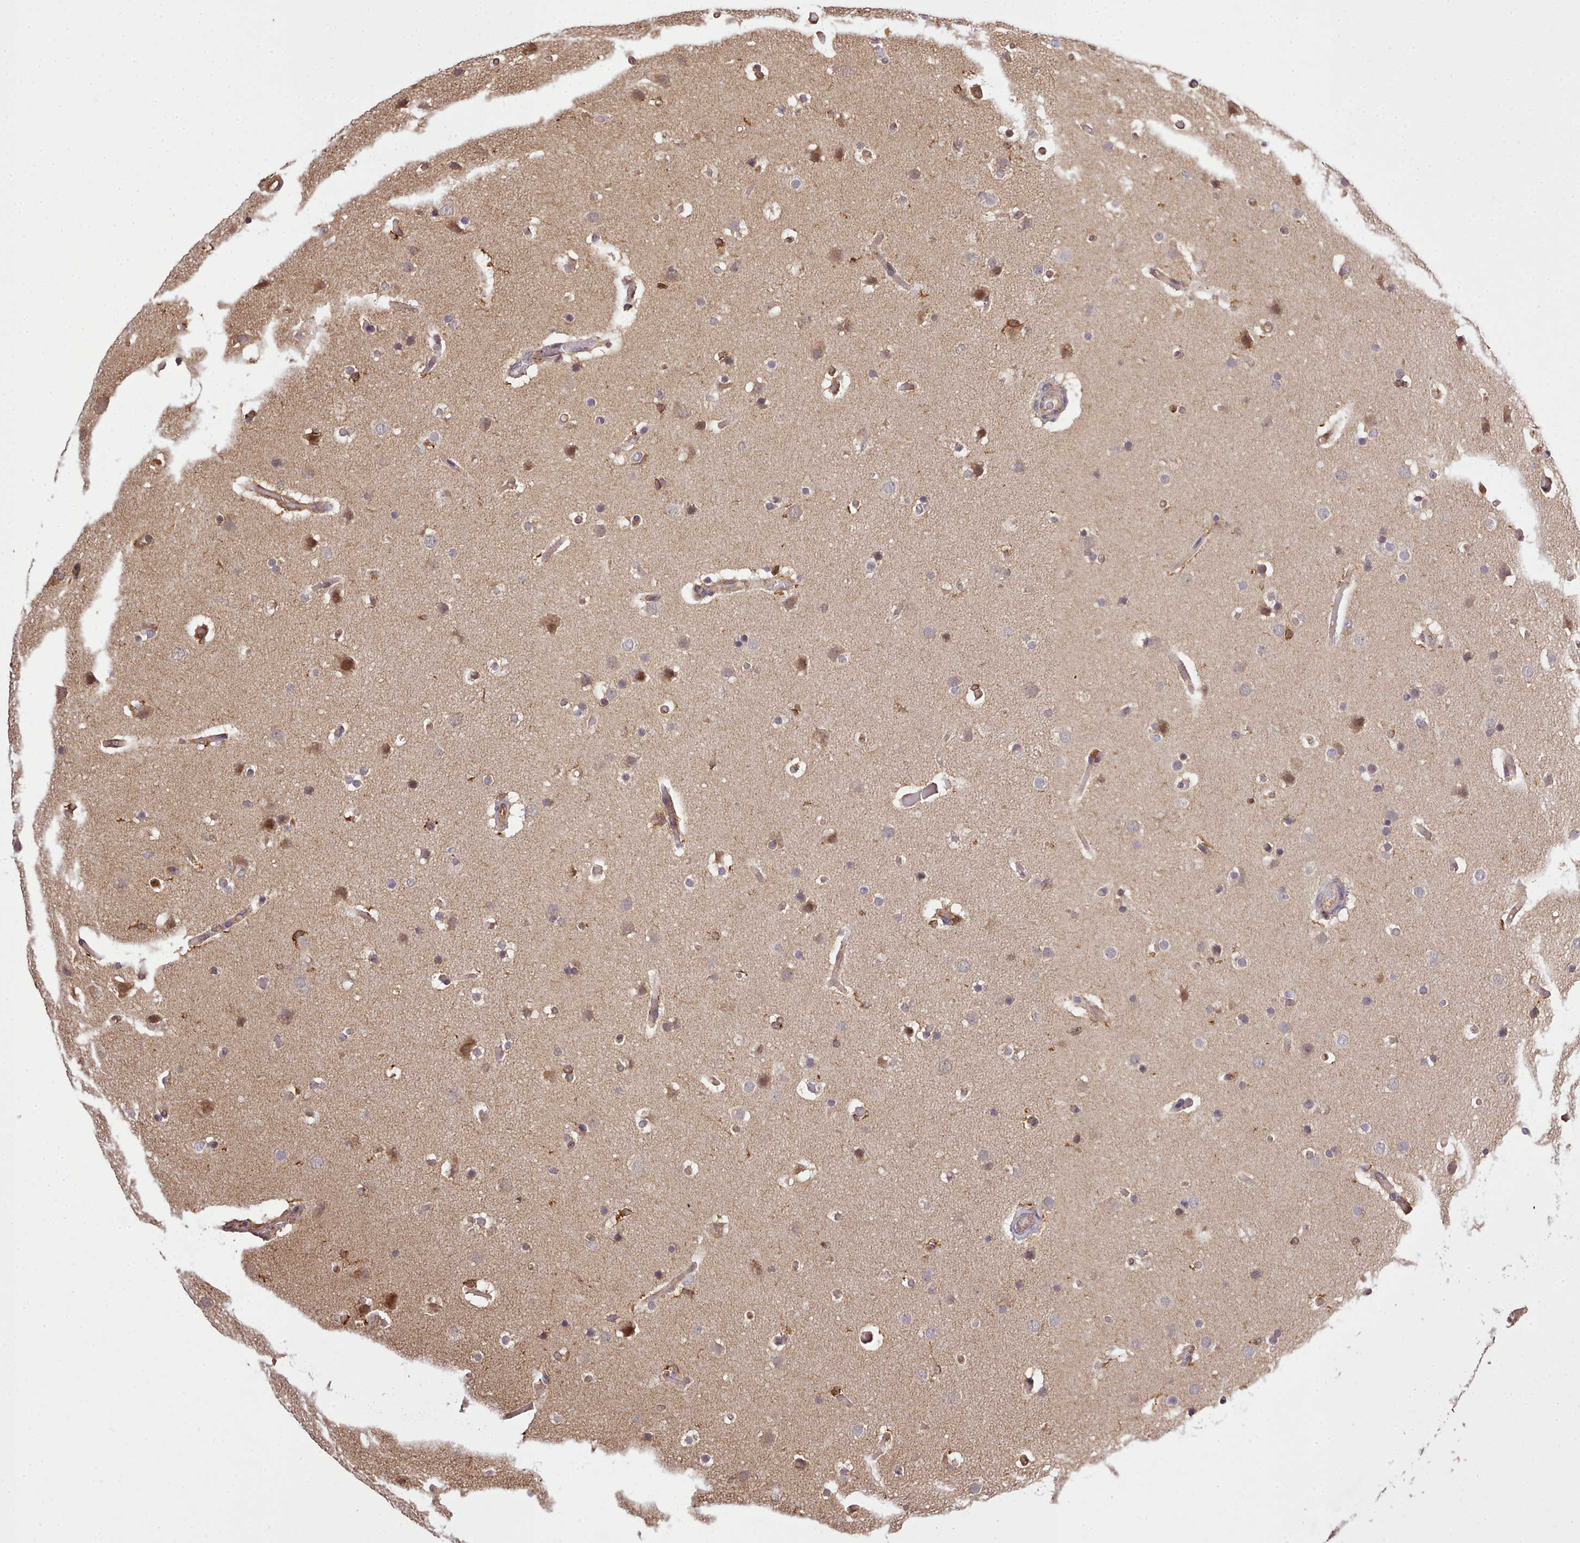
{"staining": {"intensity": "moderate", "quantity": "<25%", "location": "cytoplasmic/membranous"}, "tissue": "glioma", "cell_type": "Tumor cells", "image_type": "cancer", "snomed": [{"axis": "morphology", "description": "Glioma, malignant, High grade"}, {"axis": "topography", "description": "Cerebral cortex"}], "caption": "Malignant glioma (high-grade) stained for a protein (brown) displays moderate cytoplasmic/membranous positive expression in approximately <25% of tumor cells.", "gene": "CAPZA1", "patient": {"sex": "female", "age": 36}}